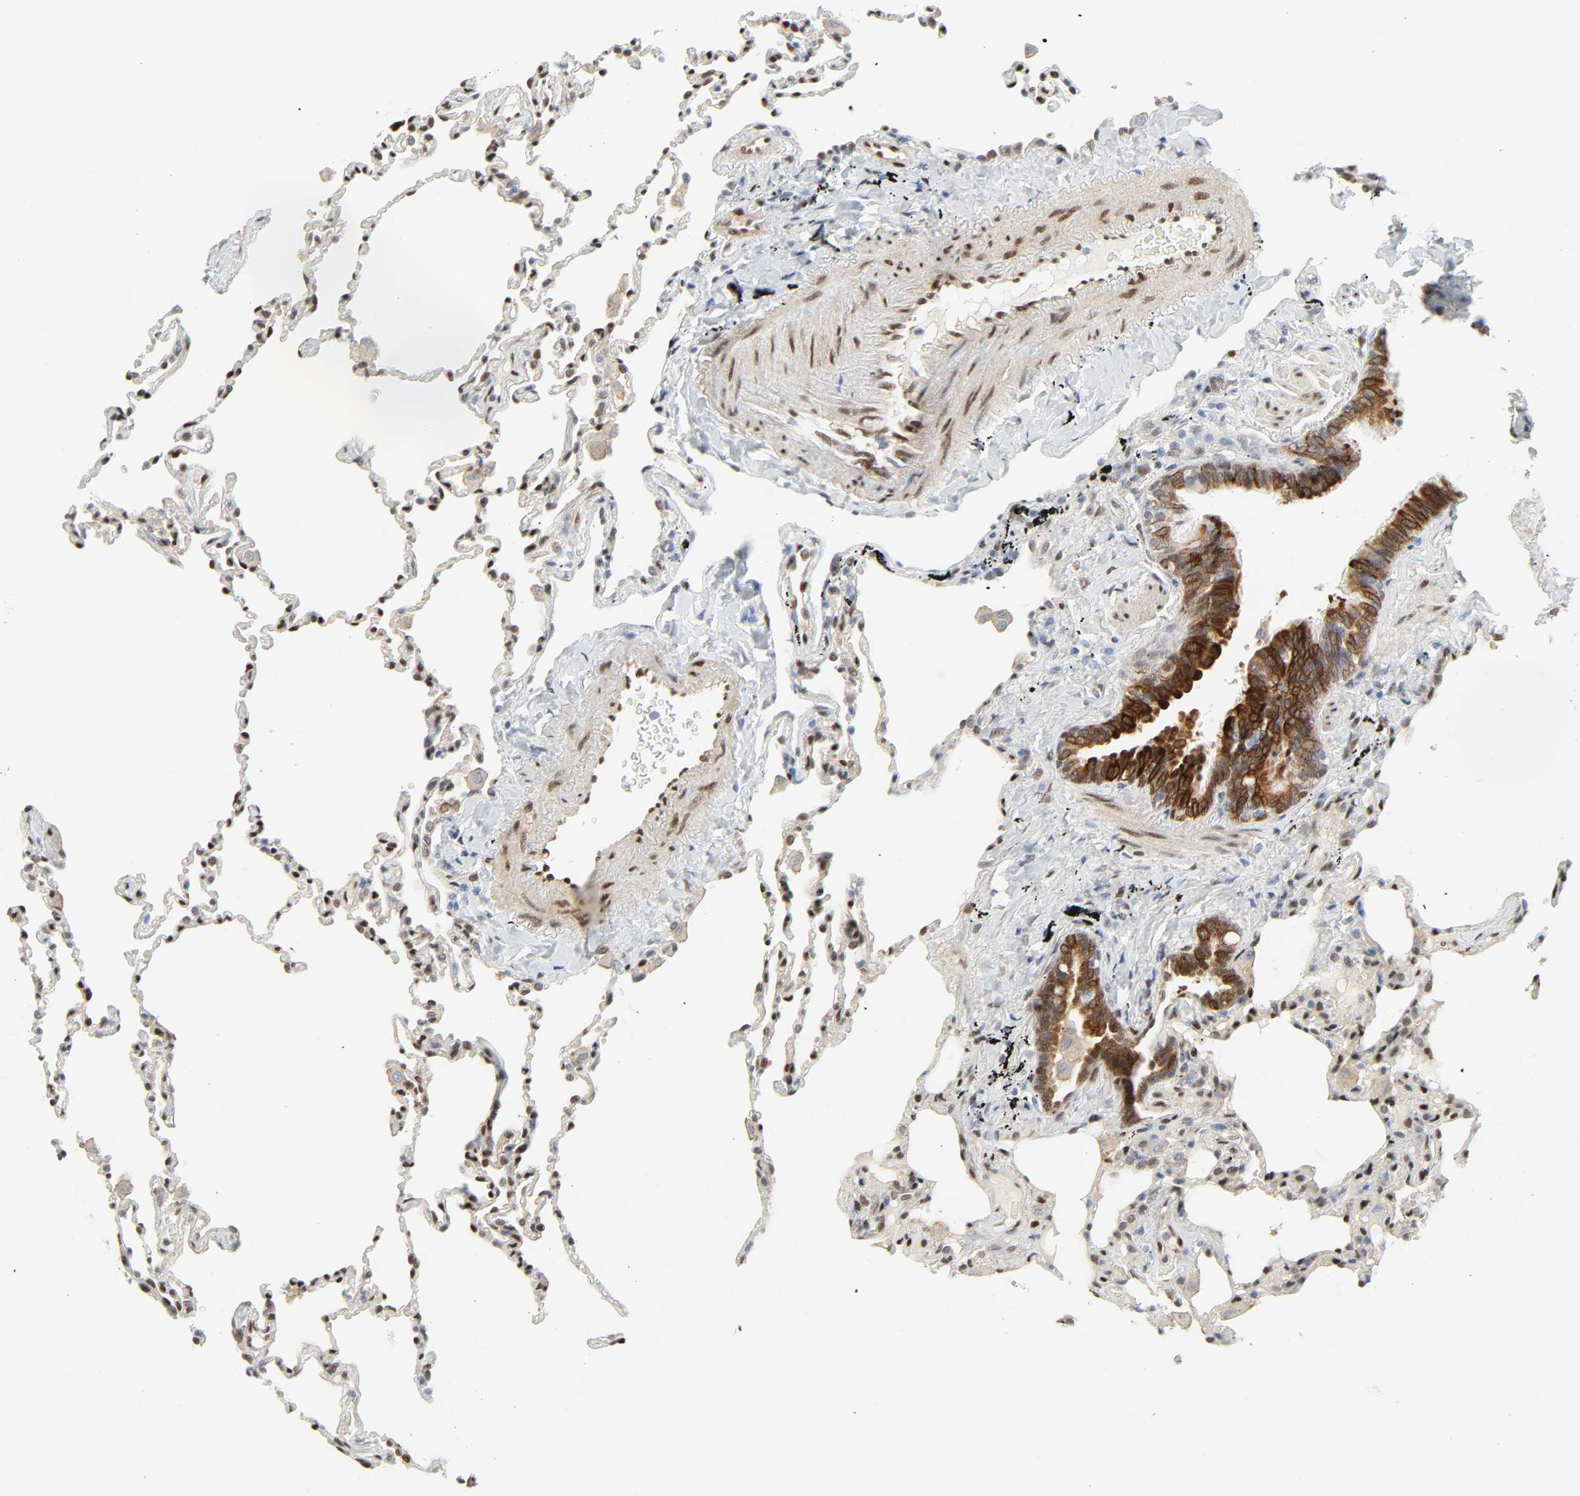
{"staining": {"intensity": "moderate", "quantity": "25%-75%", "location": "cytoplasmic/membranous,nuclear"}, "tissue": "lung", "cell_type": "Alveolar cells", "image_type": "normal", "snomed": [{"axis": "morphology", "description": "Normal tissue, NOS"}, {"axis": "topography", "description": "Lung"}], "caption": "Immunohistochemical staining of normal human lung exhibits moderate cytoplasmic/membranous,nuclear protein staining in about 25%-75% of alveolar cells.", "gene": "ZBTB16", "patient": {"sex": "male", "age": 59}}